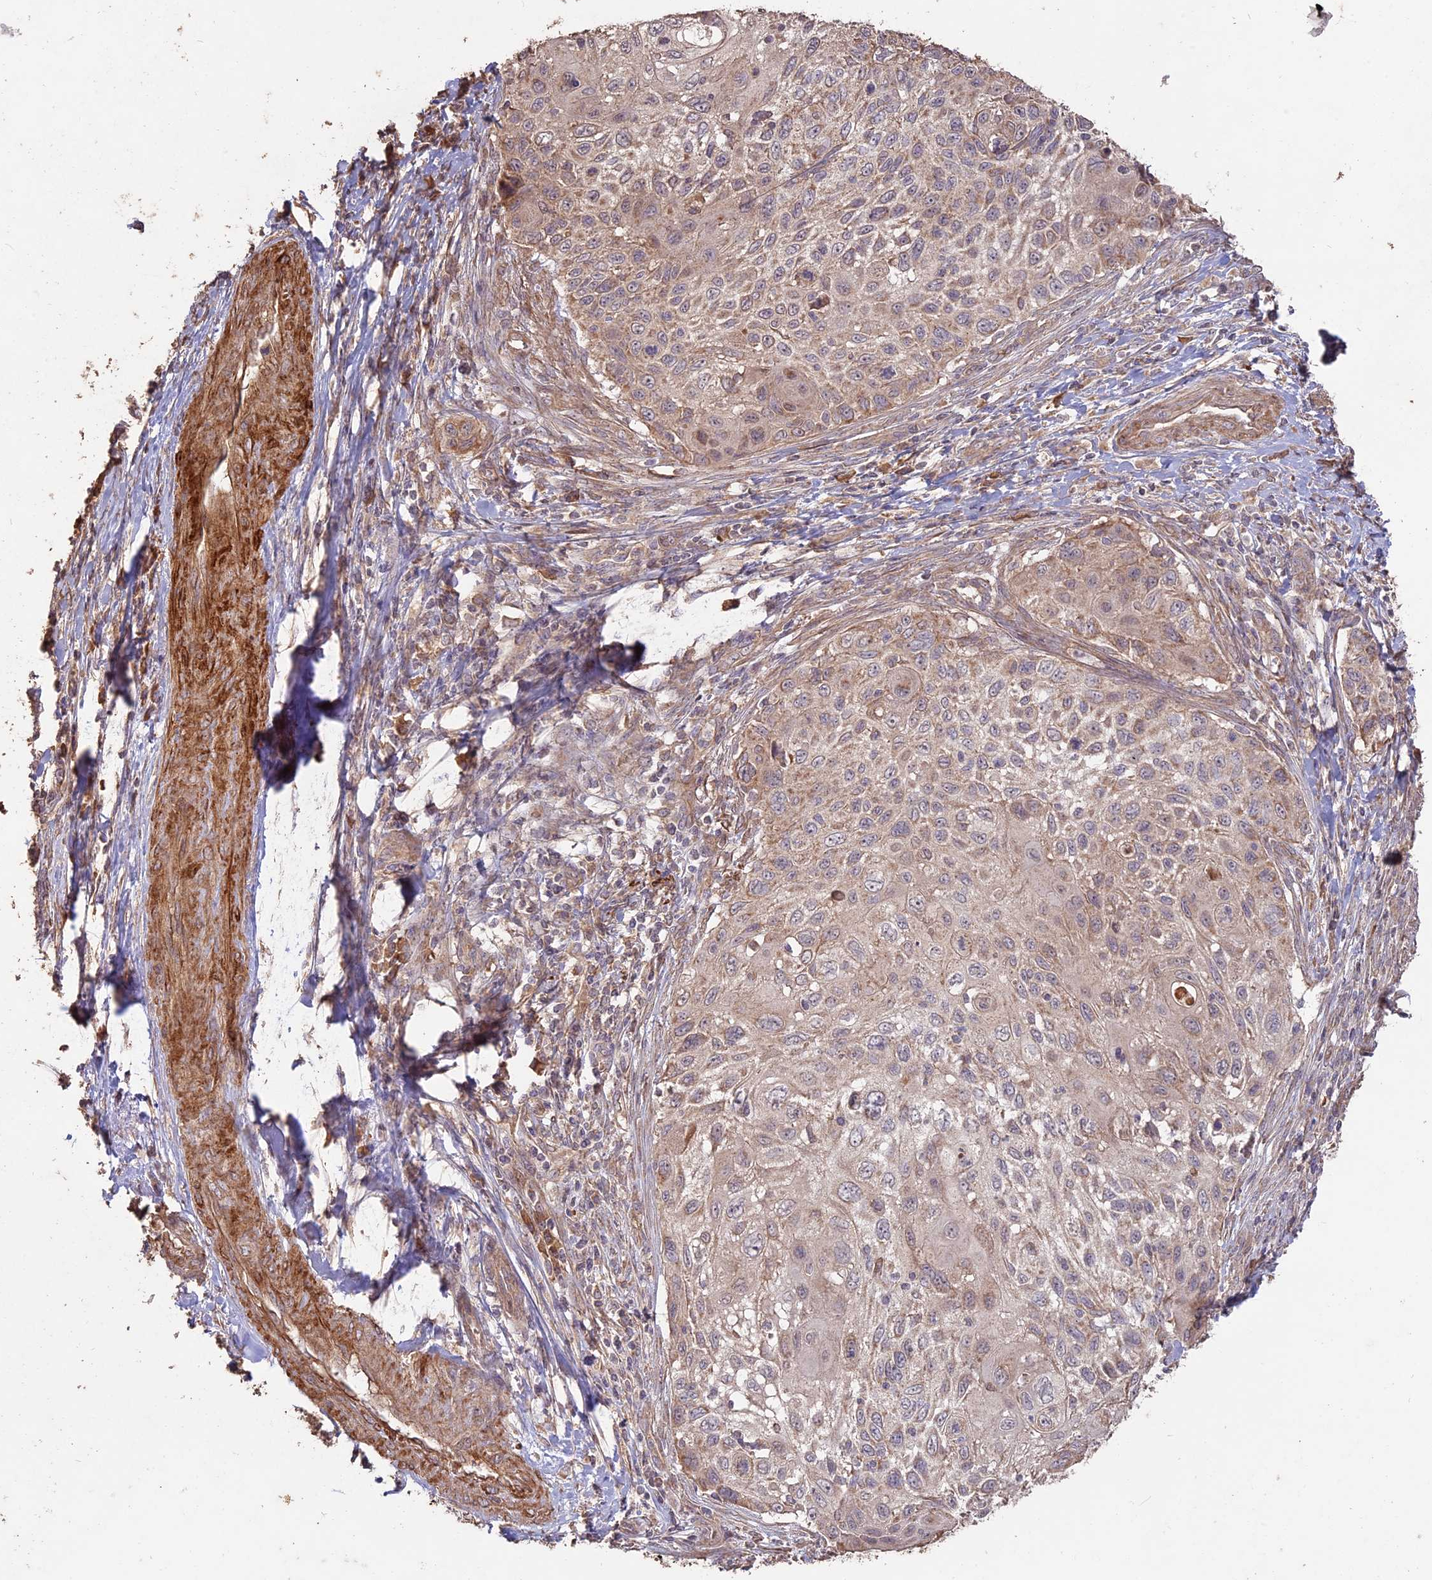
{"staining": {"intensity": "weak", "quantity": ">75%", "location": "cytoplasmic/membranous"}, "tissue": "cervical cancer", "cell_type": "Tumor cells", "image_type": "cancer", "snomed": [{"axis": "morphology", "description": "Squamous cell carcinoma, NOS"}, {"axis": "topography", "description": "Cervix"}], "caption": "This micrograph demonstrates cervical squamous cell carcinoma stained with immunohistochemistry to label a protein in brown. The cytoplasmic/membranous of tumor cells show weak positivity for the protein. Nuclei are counter-stained blue.", "gene": "LAYN", "patient": {"sex": "female", "age": 70}}